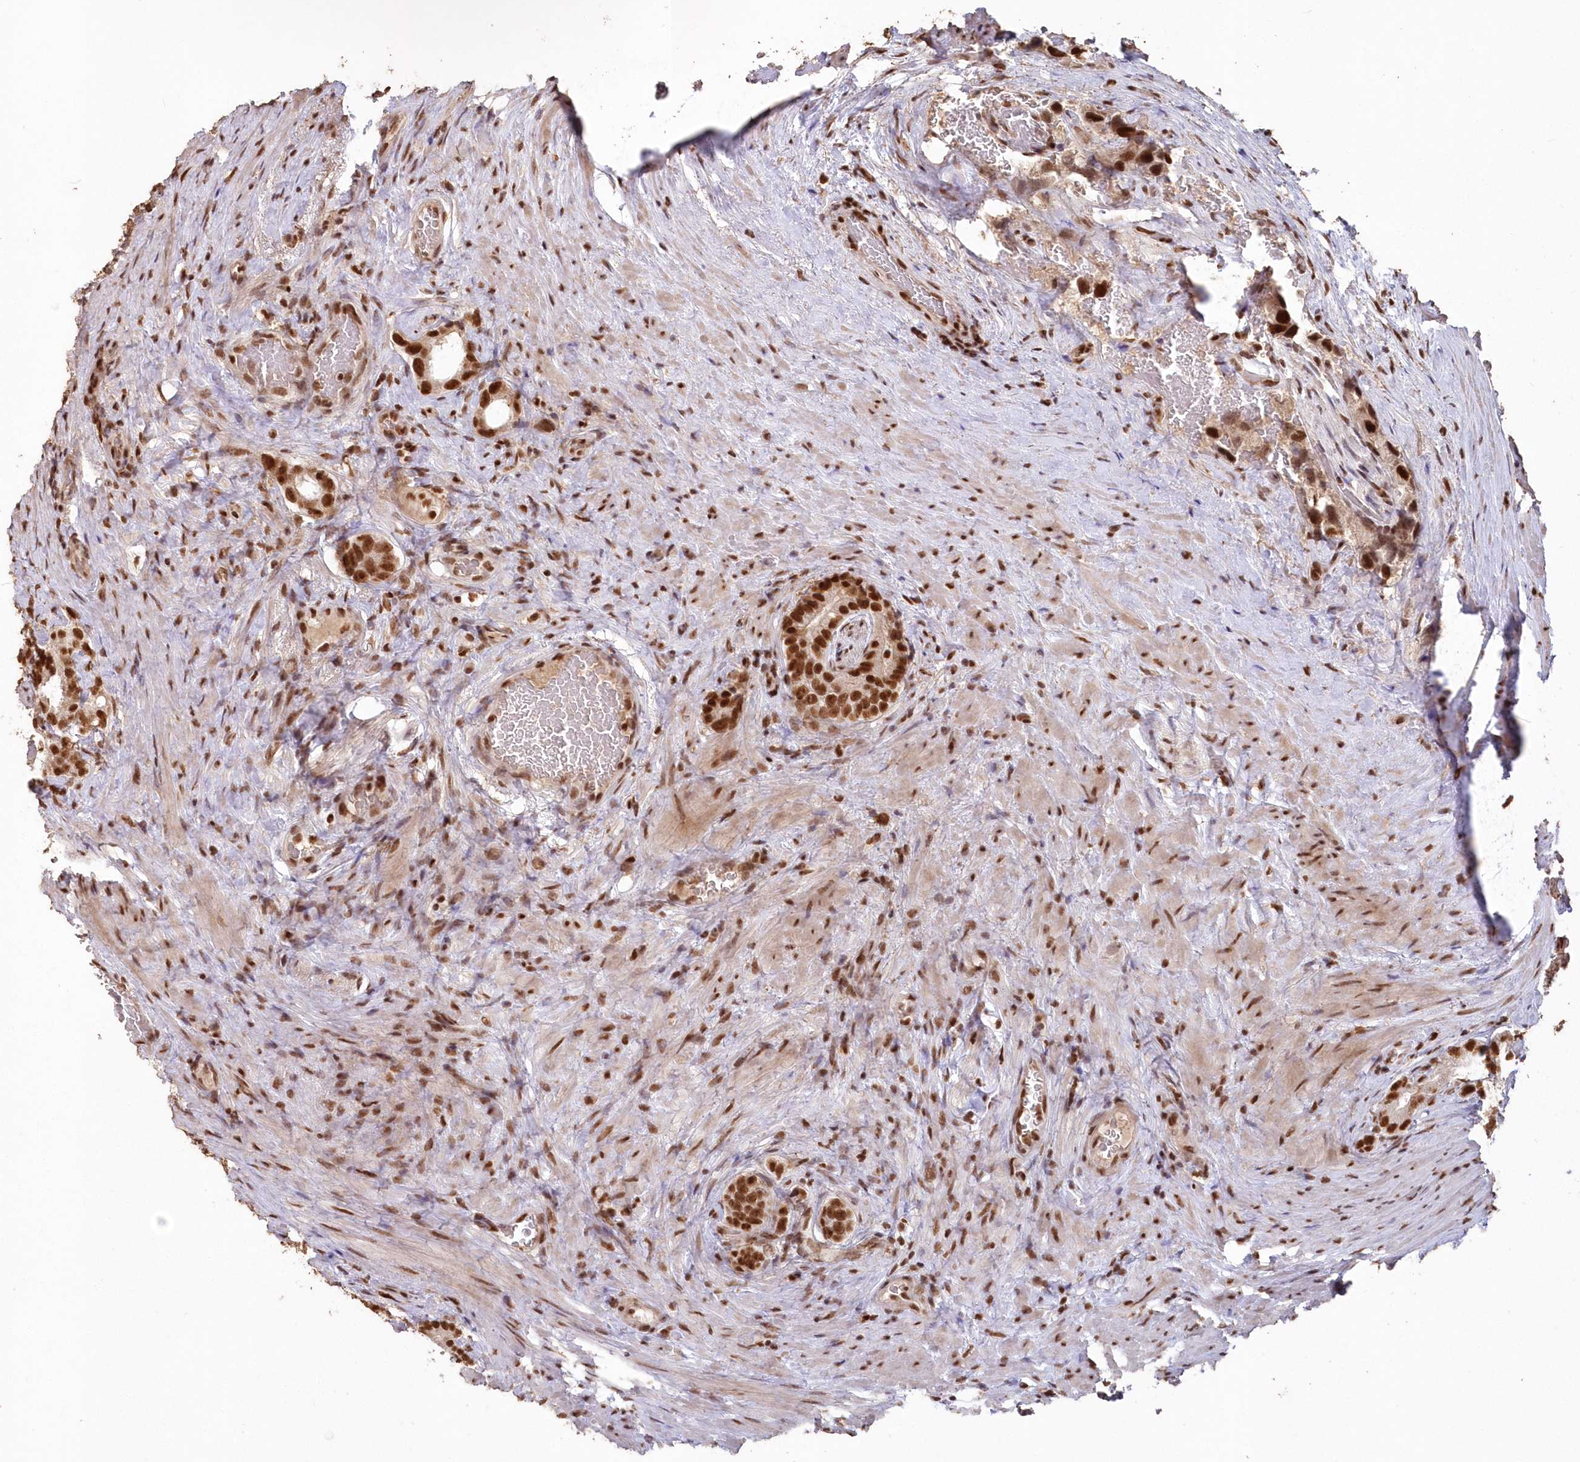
{"staining": {"intensity": "strong", "quantity": ">75%", "location": "nuclear"}, "tissue": "prostate cancer", "cell_type": "Tumor cells", "image_type": "cancer", "snomed": [{"axis": "morphology", "description": "Adenocarcinoma, Low grade"}, {"axis": "topography", "description": "Prostate"}], "caption": "An image of low-grade adenocarcinoma (prostate) stained for a protein displays strong nuclear brown staining in tumor cells.", "gene": "PDS5A", "patient": {"sex": "male", "age": 71}}